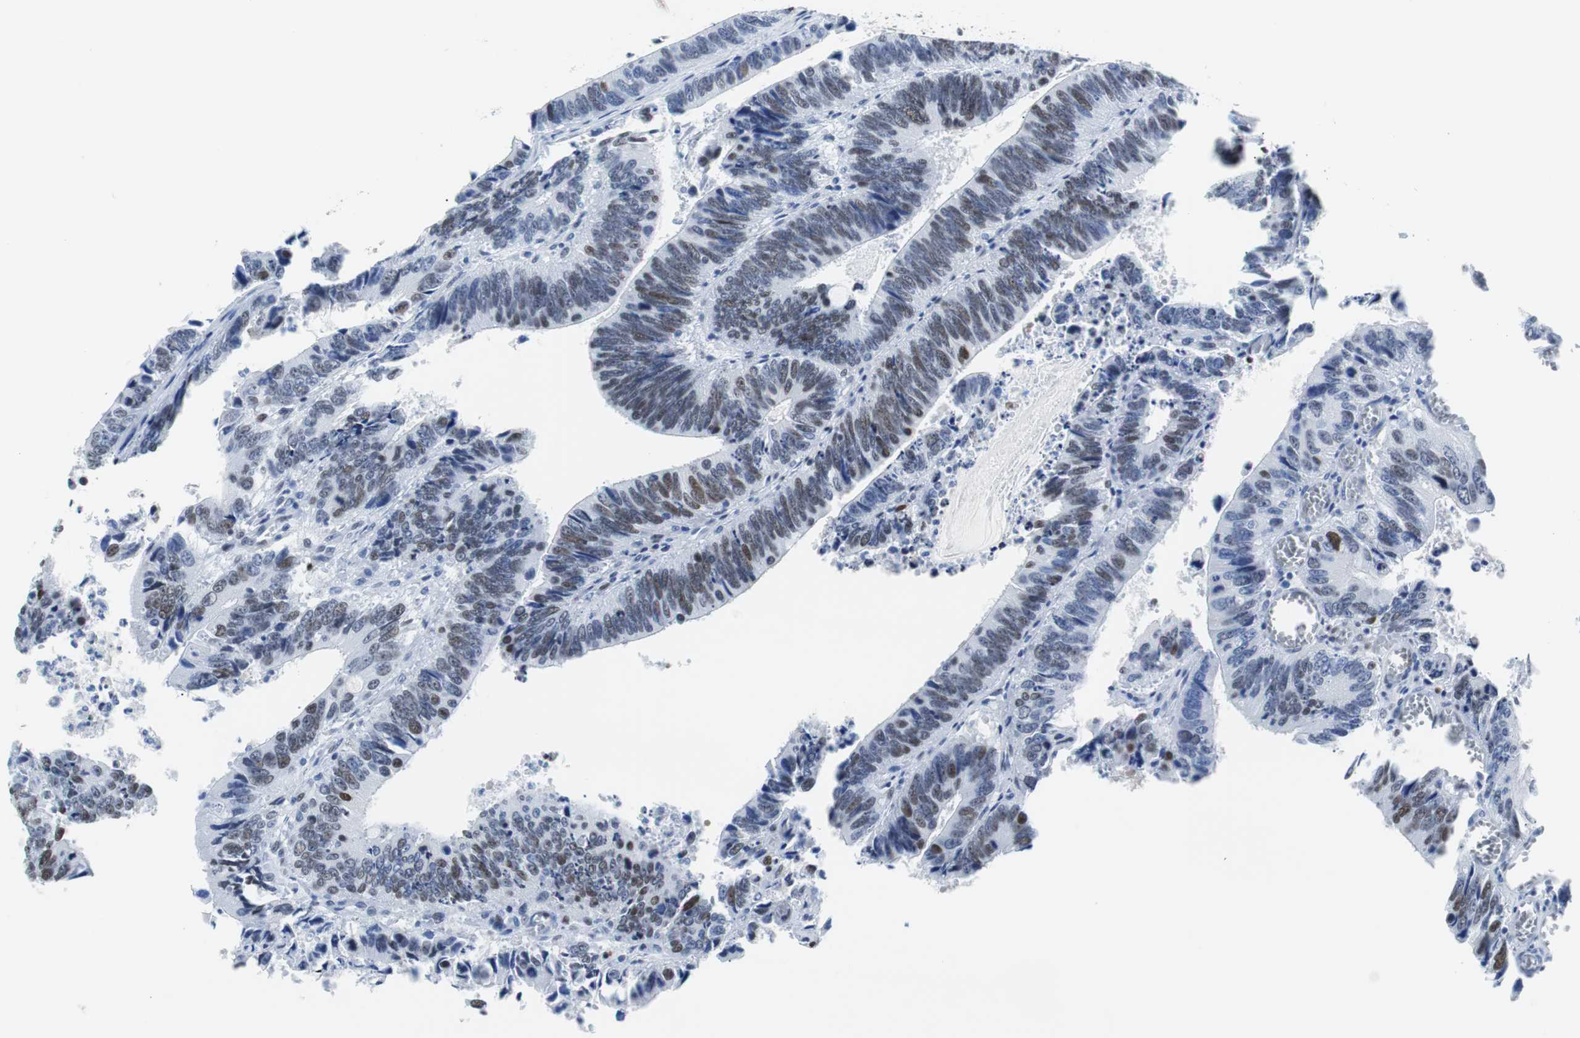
{"staining": {"intensity": "weak", "quantity": "25%-75%", "location": "nuclear"}, "tissue": "colorectal cancer", "cell_type": "Tumor cells", "image_type": "cancer", "snomed": [{"axis": "morphology", "description": "Adenocarcinoma, NOS"}, {"axis": "topography", "description": "Colon"}], "caption": "Immunohistochemistry (IHC) micrograph of human colorectal cancer (adenocarcinoma) stained for a protein (brown), which exhibits low levels of weak nuclear staining in approximately 25%-75% of tumor cells.", "gene": "JUN", "patient": {"sex": "male", "age": 72}}